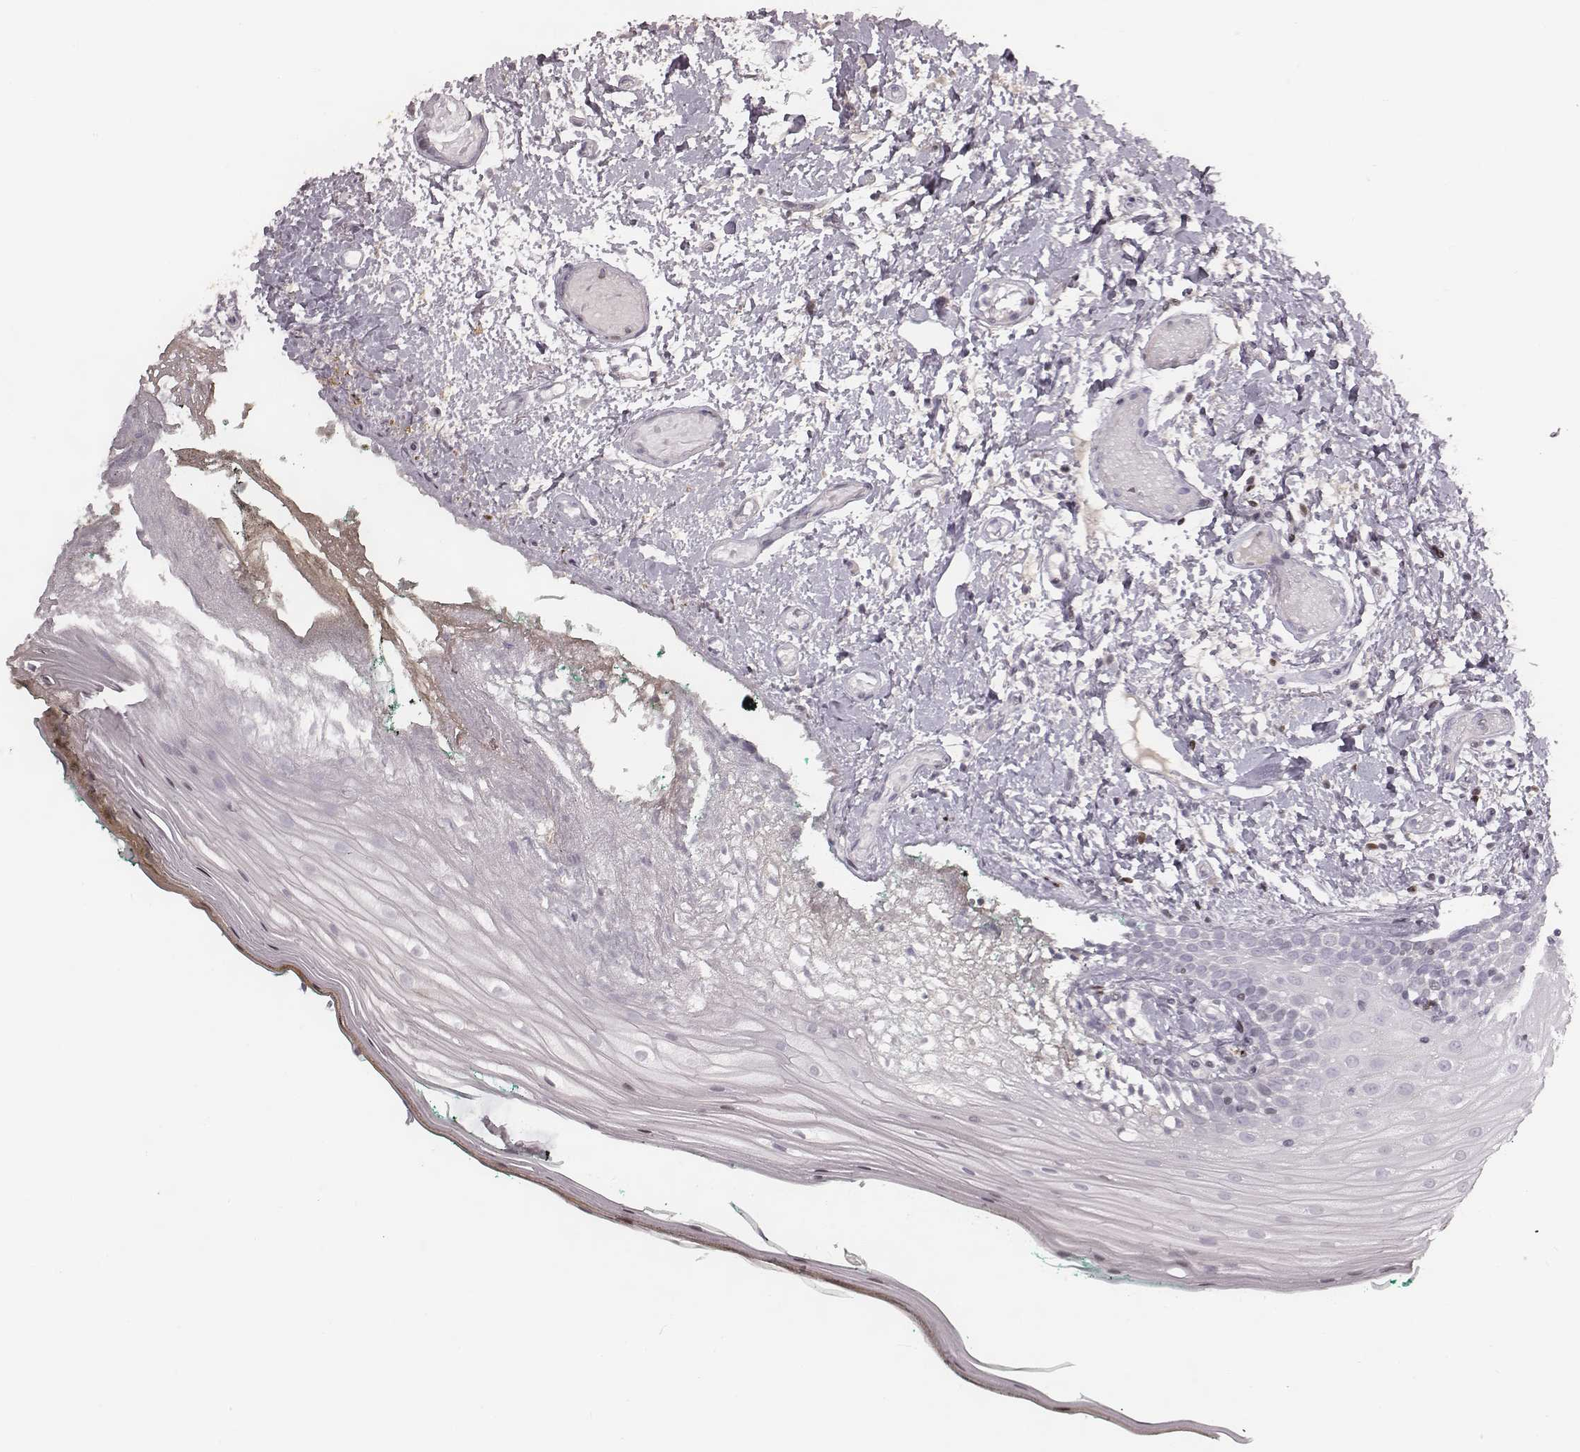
{"staining": {"intensity": "moderate", "quantity": "<25%", "location": "nuclear"}, "tissue": "oral mucosa", "cell_type": "Squamous epithelial cells", "image_type": "normal", "snomed": [{"axis": "morphology", "description": "Normal tissue, NOS"}, {"axis": "topography", "description": "Oral tissue"}], "caption": "The histopathology image exhibits staining of normal oral mucosa, revealing moderate nuclear protein staining (brown color) within squamous epithelial cells.", "gene": "NDC1", "patient": {"sex": "female", "age": 83}}